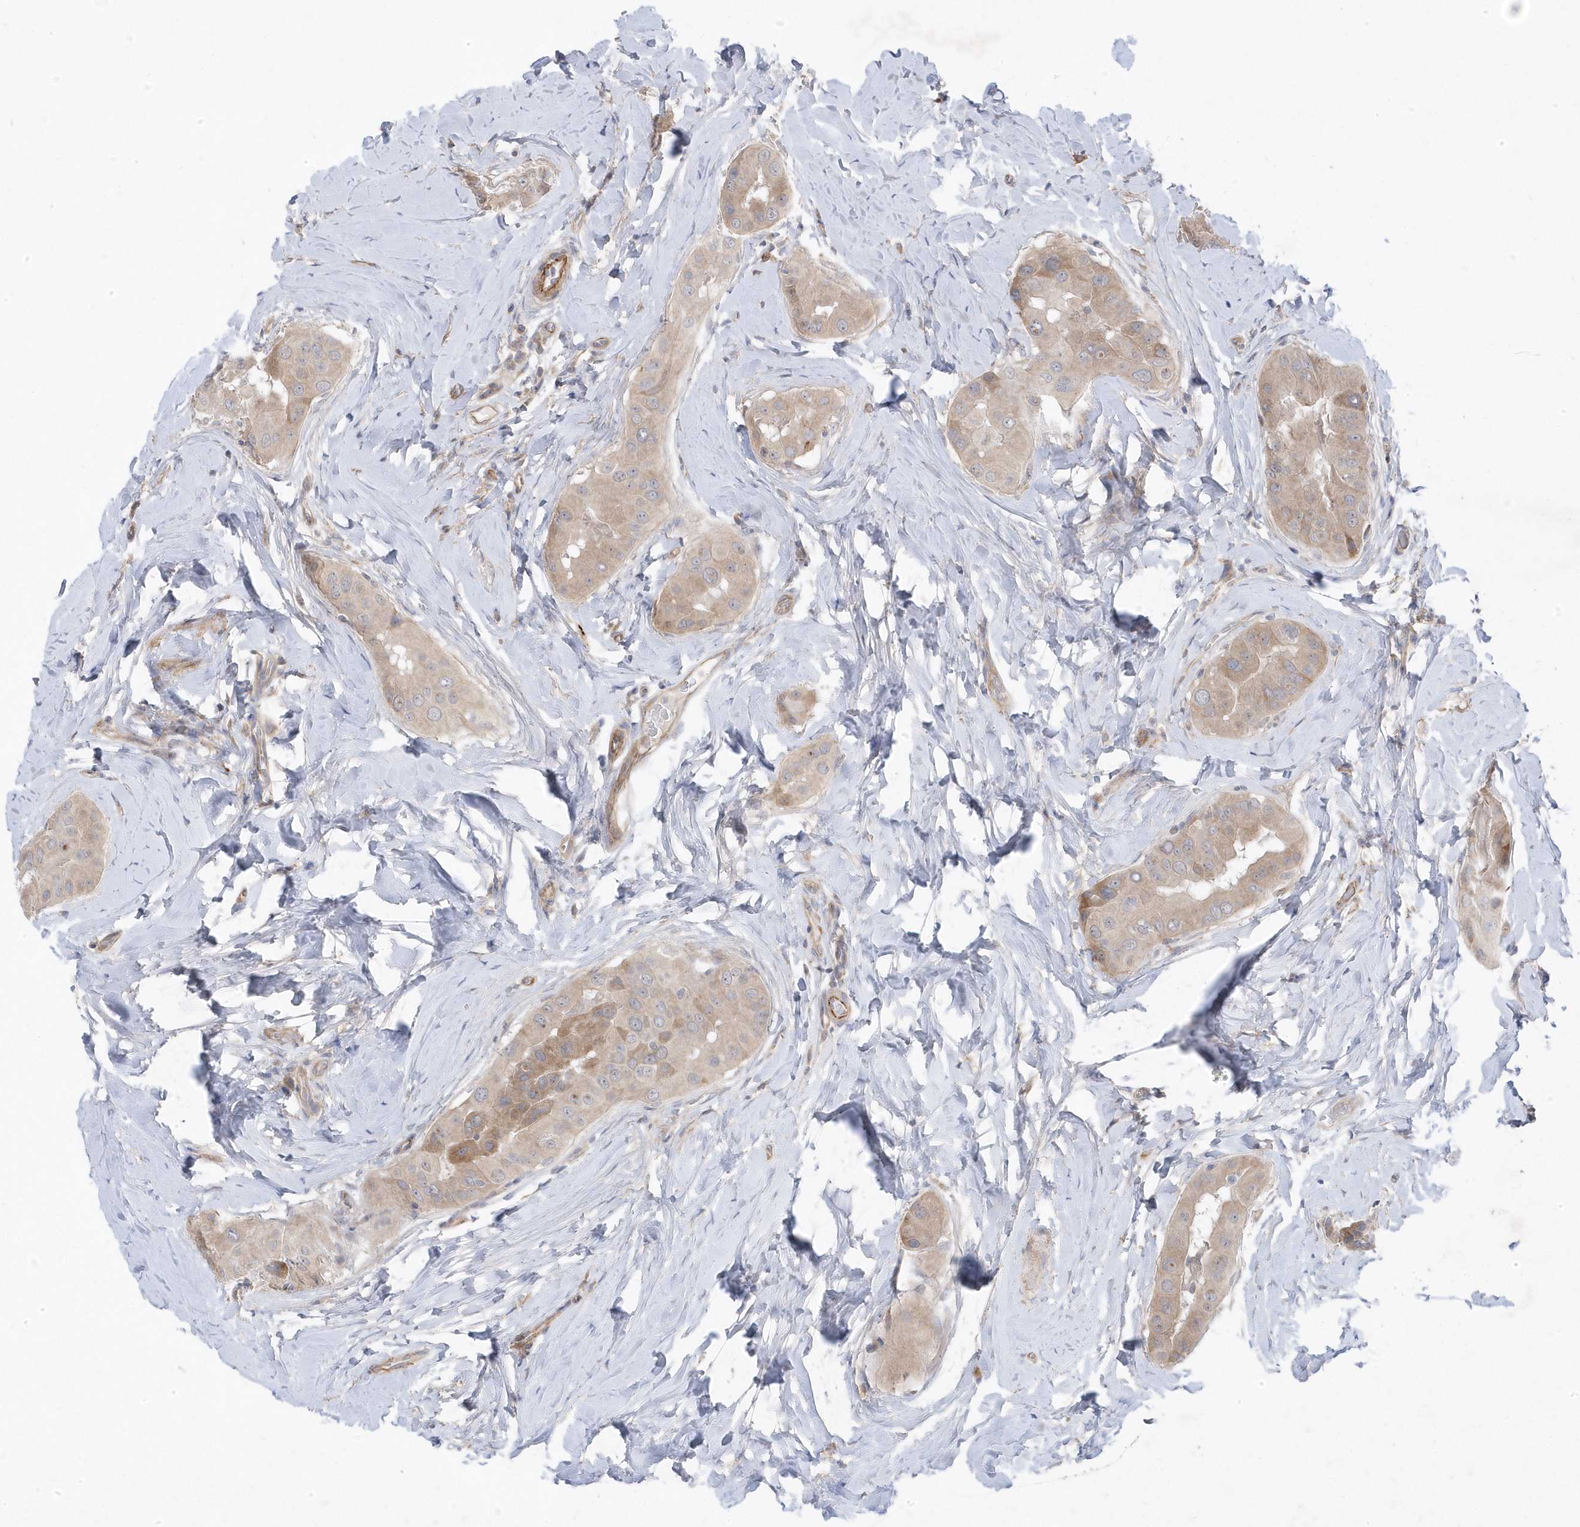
{"staining": {"intensity": "weak", "quantity": ">75%", "location": "cytoplasmic/membranous"}, "tissue": "thyroid cancer", "cell_type": "Tumor cells", "image_type": "cancer", "snomed": [{"axis": "morphology", "description": "Papillary adenocarcinoma, NOS"}, {"axis": "topography", "description": "Thyroid gland"}], "caption": "Immunohistochemistry image of neoplastic tissue: papillary adenocarcinoma (thyroid) stained using IHC exhibits low levels of weak protein expression localized specifically in the cytoplasmic/membranous of tumor cells, appearing as a cytoplasmic/membranous brown color.", "gene": "ANAPC1", "patient": {"sex": "male", "age": 33}}